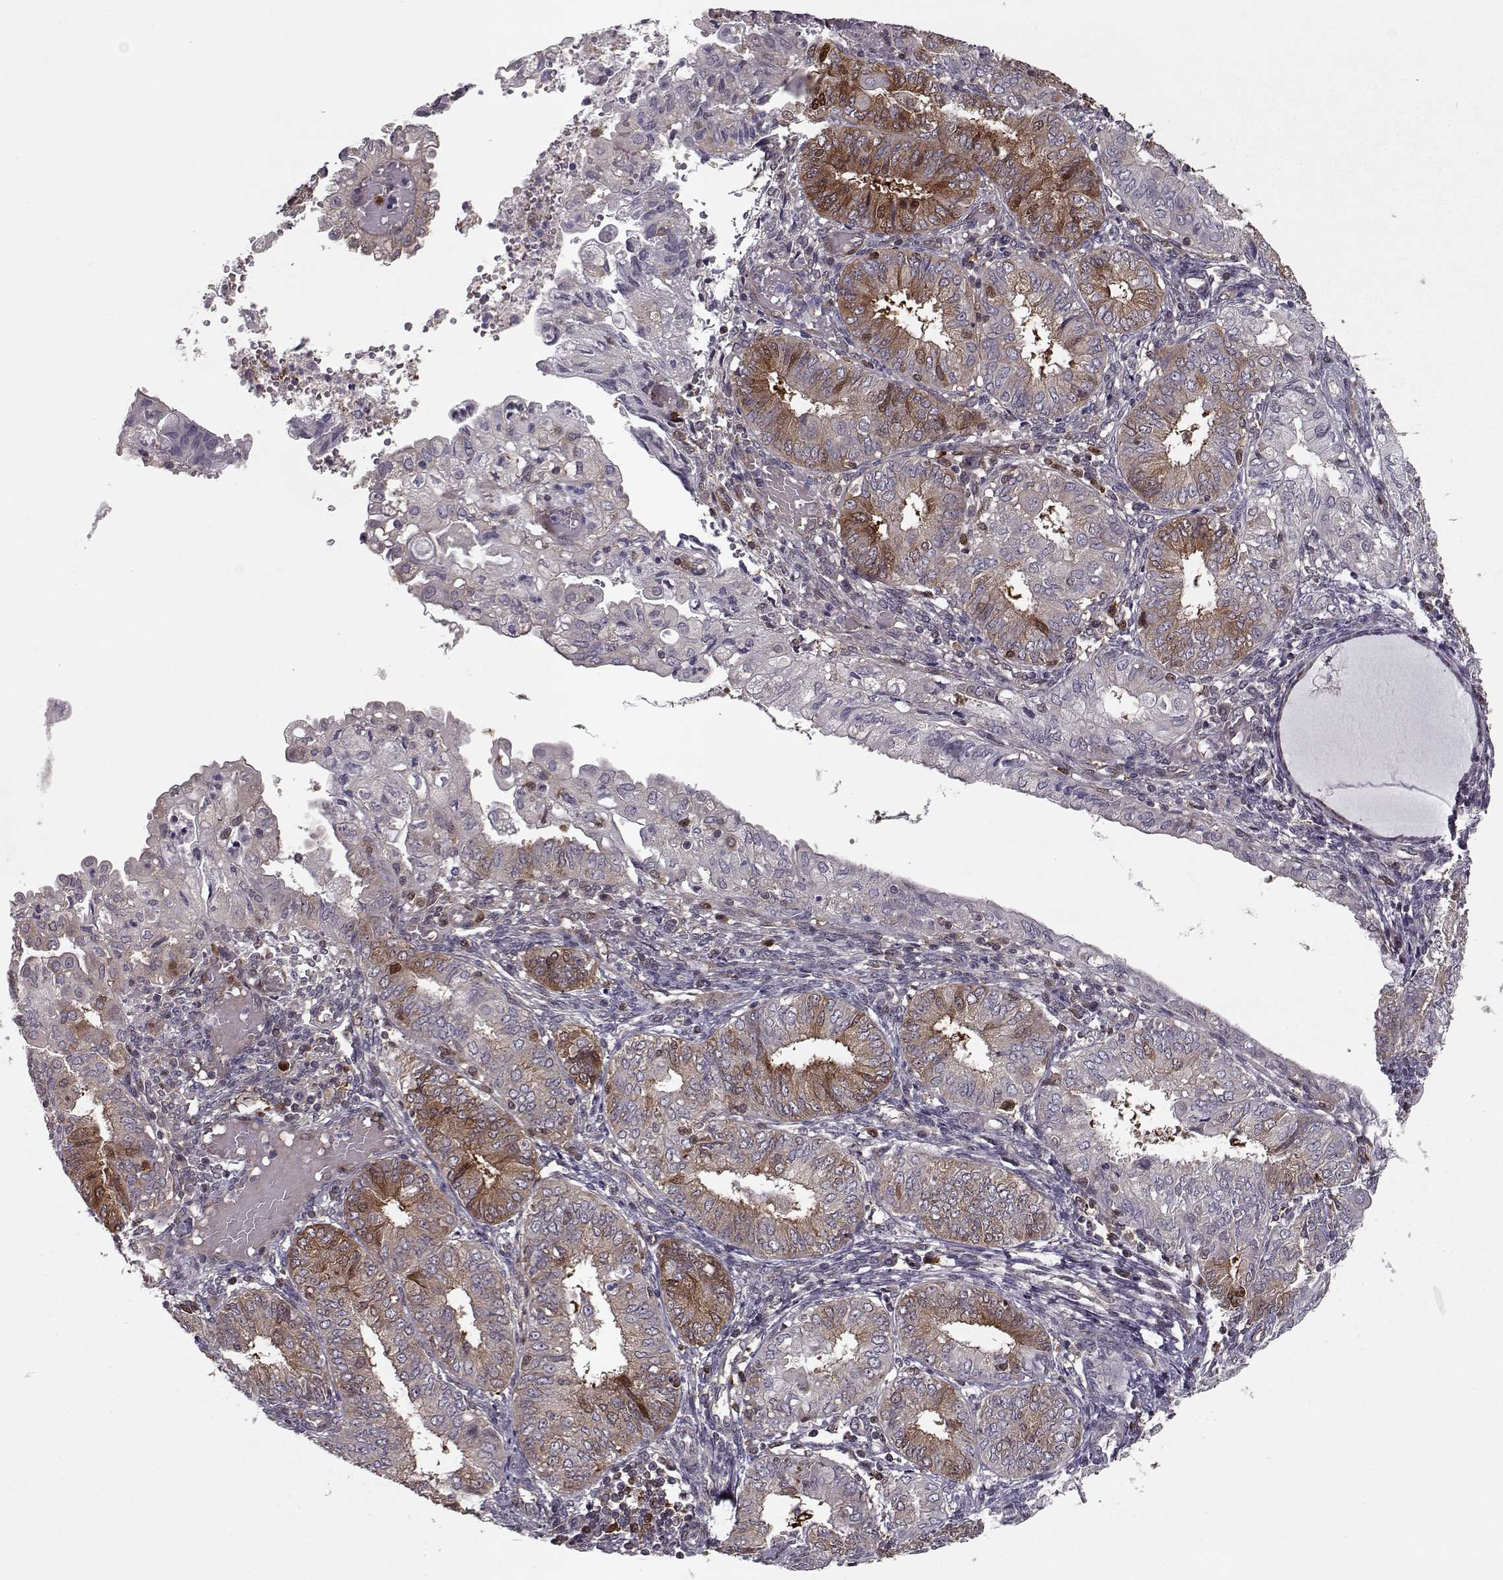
{"staining": {"intensity": "strong", "quantity": "<25%", "location": "cytoplasmic/membranous"}, "tissue": "endometrial cancer", "cell_type": "Tumor cells", "image_type": "cancer", "snomed": [{"axis": "morphology", "description": "Adenocarcinoma, NOS"}, {"axis": "topography", "description": "Endometrium"}], "caption": "Immunohistochemistry (IHC) (DAB) staining of human endometrial cancer displays strong cytoplasmic/membranous protein staining in about <25% of tumor cells.", "gene": "RANBP1", "patient": {"sex": "female", "age": 68}}